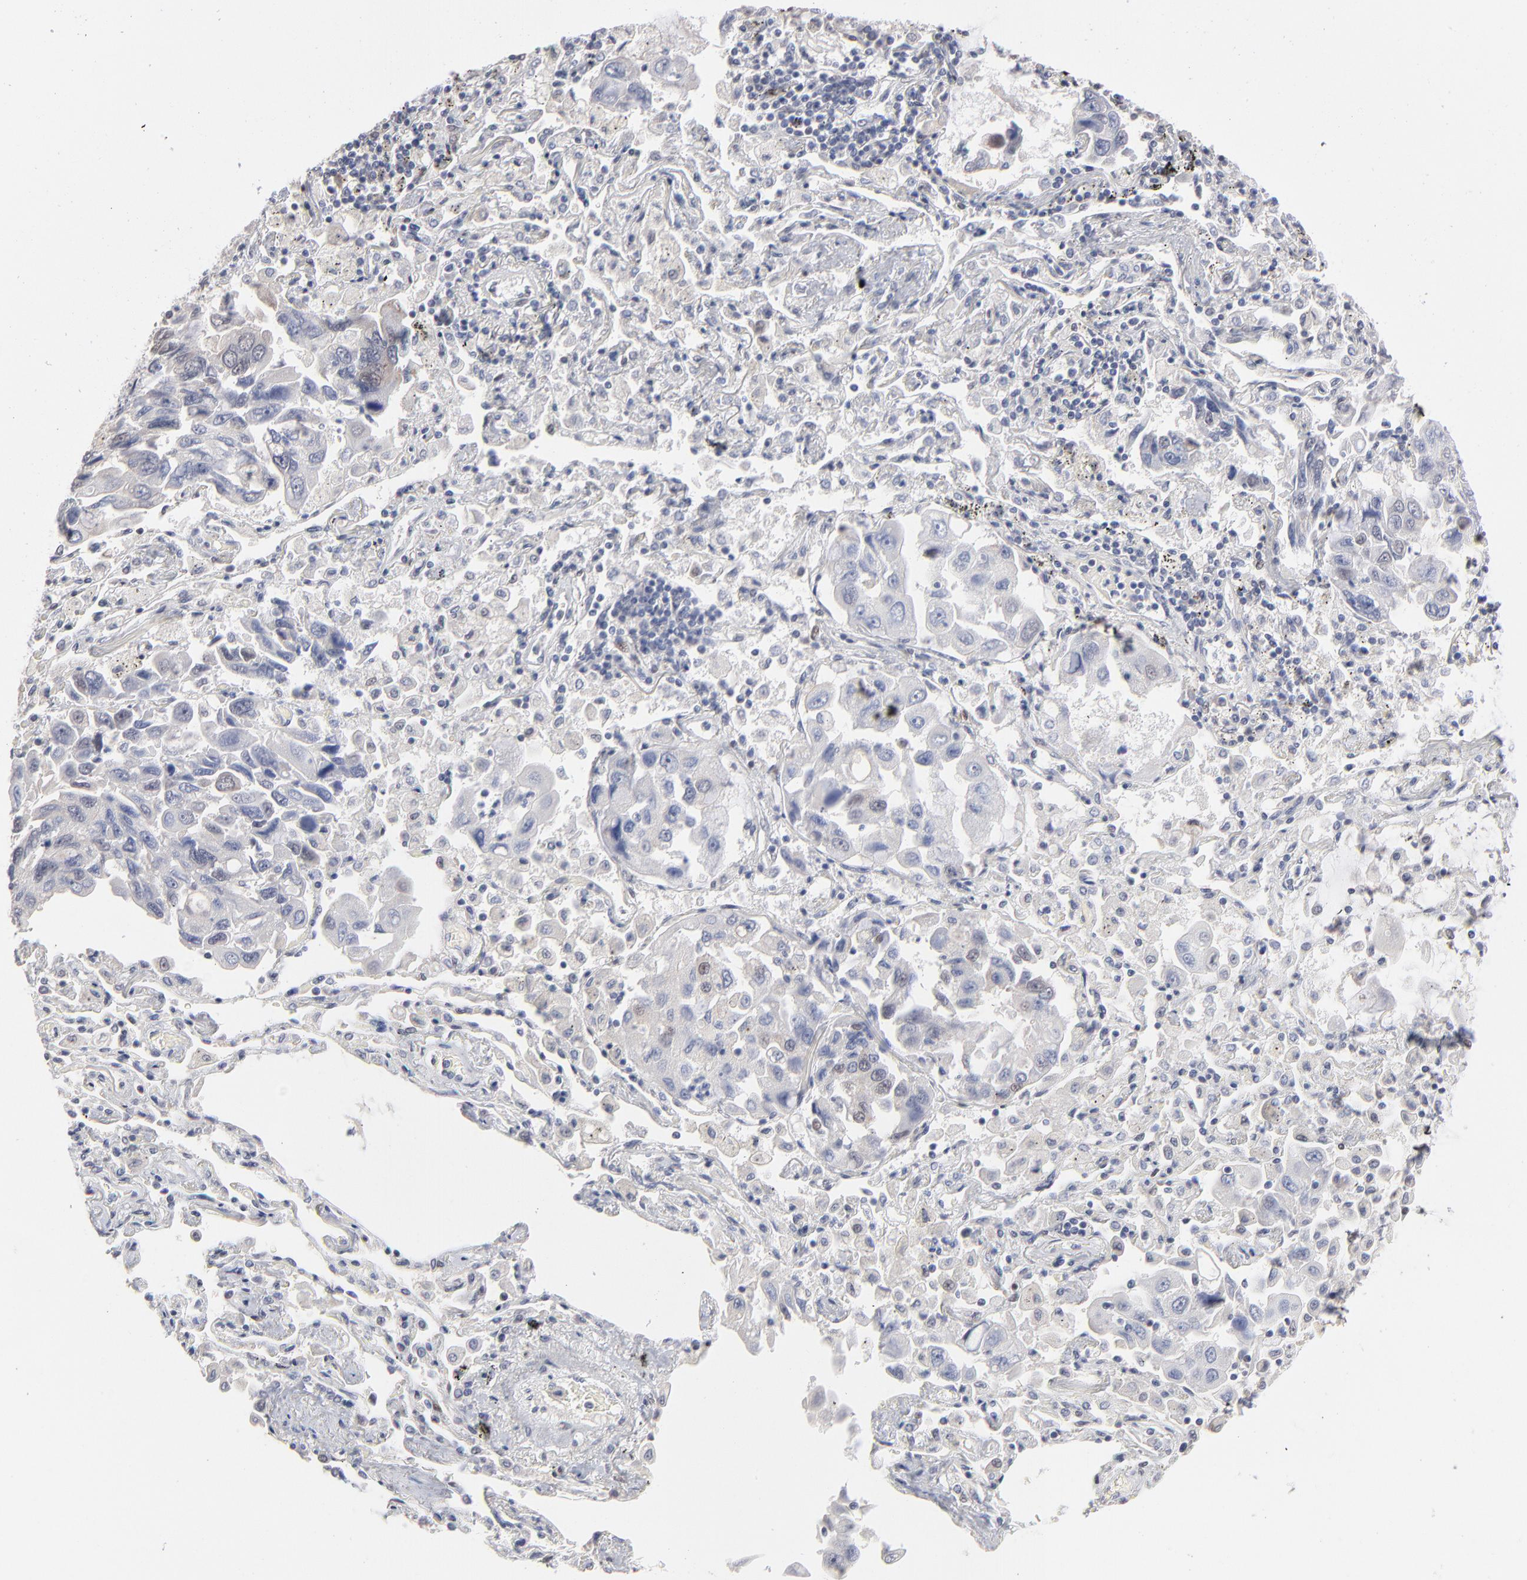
{"staining": {"intensity": "weak", "quantity": "<25%", "location": "nuclear"}, "tissue": "lung cancer", "cell_type": "Tumor cells", "image_type": "cancer", "snomed": [{"axis": "morphology", "description": "Adenocarcinoma, NOS"}, {"axis": "topography", "description": "Lung"}], "caption": "High power microscopy histopathology image of an immunohistochemistry image of lung adenocarcinoma, revealing no significant staining in tumor cells.", "gene": "RBM3", "patient": {"sex": "male", "age": 64}}